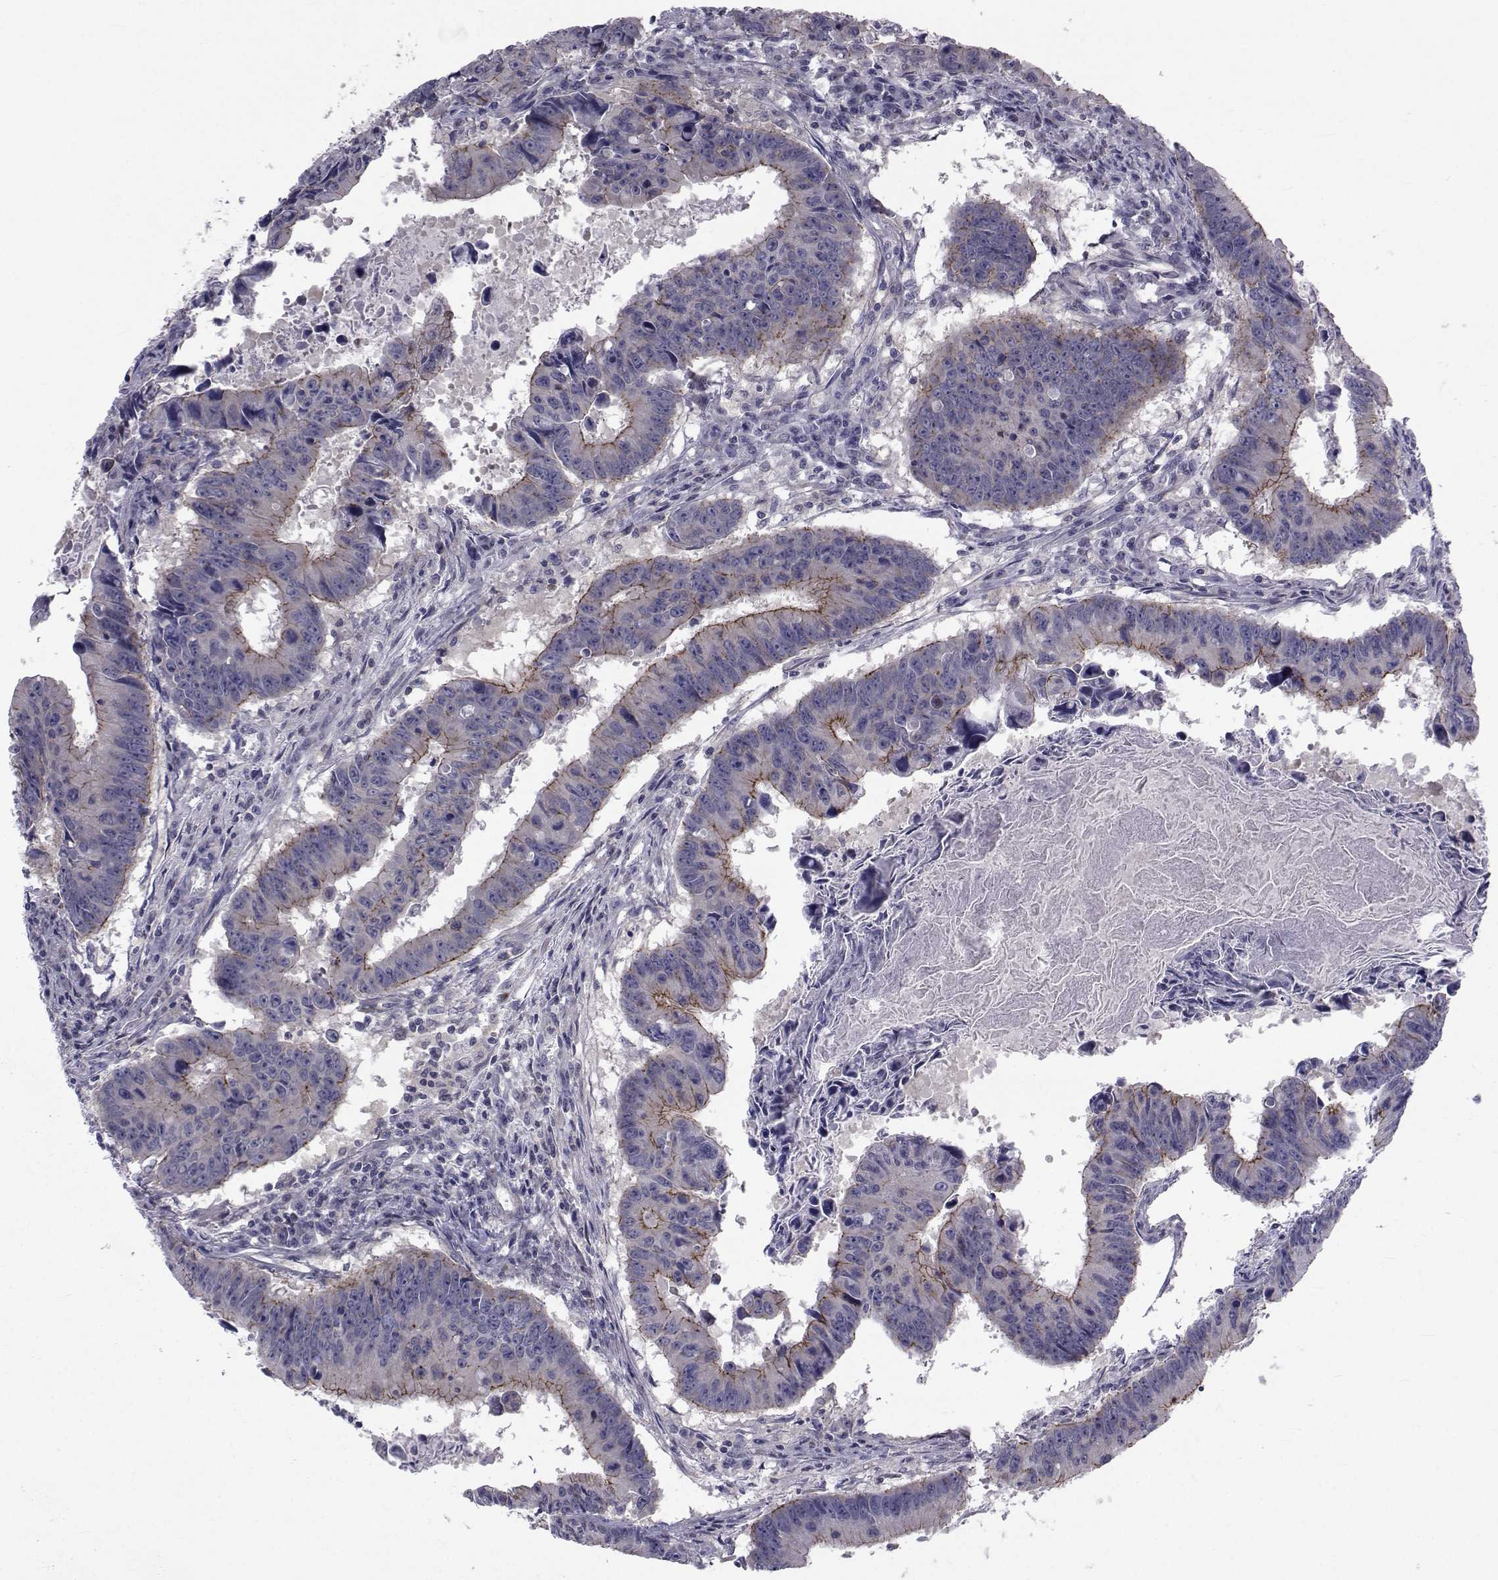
{"staining": {"intensity": "strong", "quantity": "<25%", "location": "cytoplasmic/membranous"}, "tissue": "colorectal cancer", "cell_type": "Tumor cells", "image_type": "cancer", "snomed": [{"axis": "morphology", "description": "Adenocarcinoma, NOS"}, {"axis": "topography", "description": "Colon"}], "caption": "The image reveals staining of colorectal cancer (adenocarcinoma), revealing strong cytoplasmic/membranous protein staining (brown color) within tumor cells.", "gene": "SLC30A10", "patient": {"sex": "female", "age": 87}}